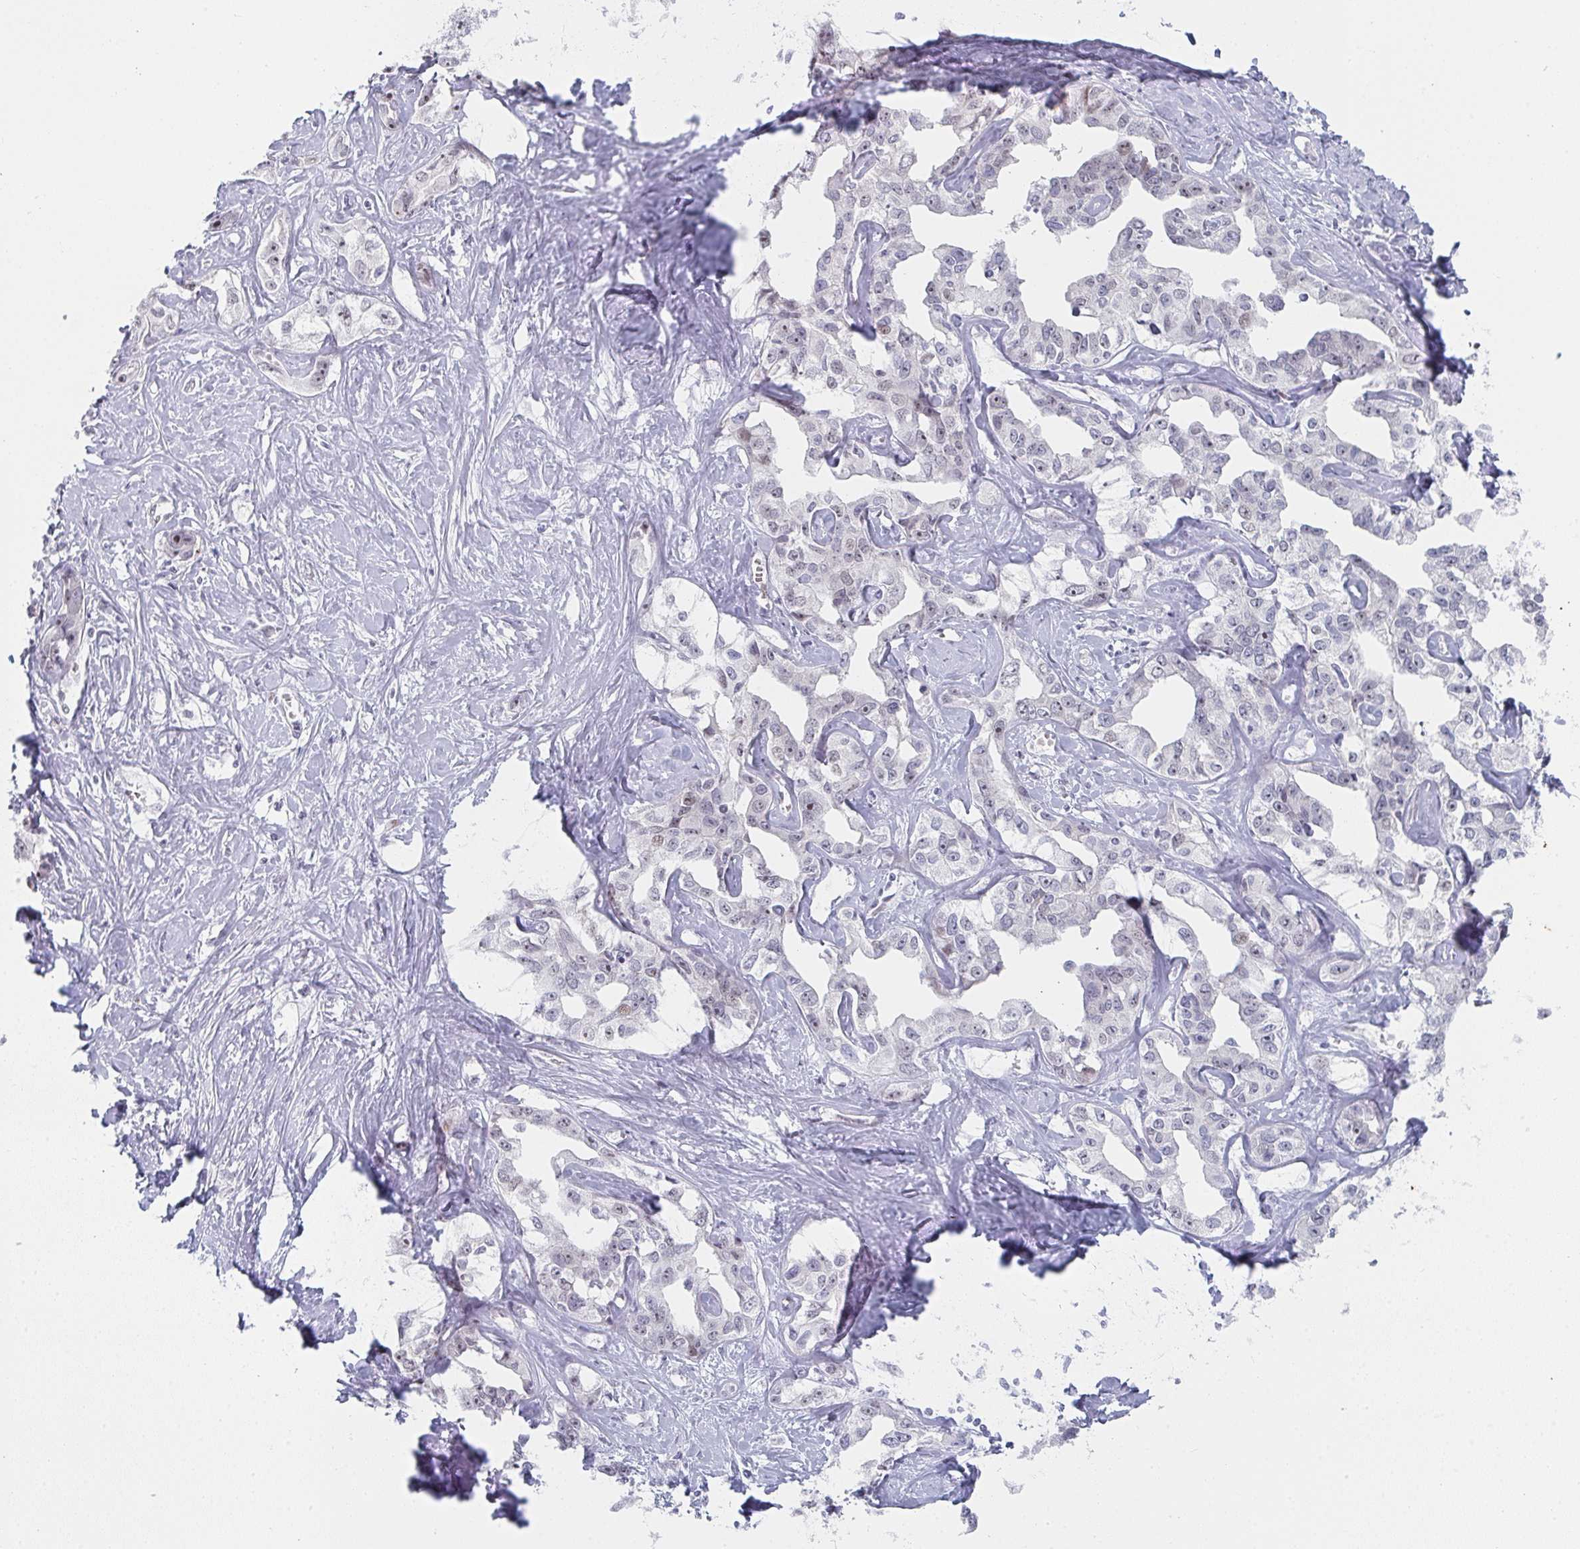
{"staining": {"intensity": "negative", "quantity": "none", "location": "none"}, "tissue": "liver cancer", "cell_type": "Tumor cells", "image_type": "cancer", "snomed": [{"axis": "morphology", "description": "Cholangiocarcinoma"}, {"axis": "topography", "description": "Liver"}], "caption": "High magnification brightfield microscopy of liver cholangiocarcinoma stained with DAB (3,3'-diaminobenzidine) (brown) and counterstained with hematoxylin (blue): tumor cells show no significant positivity. Brightfield microscopy of IHC stained with DAB (brown) and hematoxylin (blue), captured at high magnification.", "gene": "POU2AF2", "patient": {"sex": "male", "age": 59}}